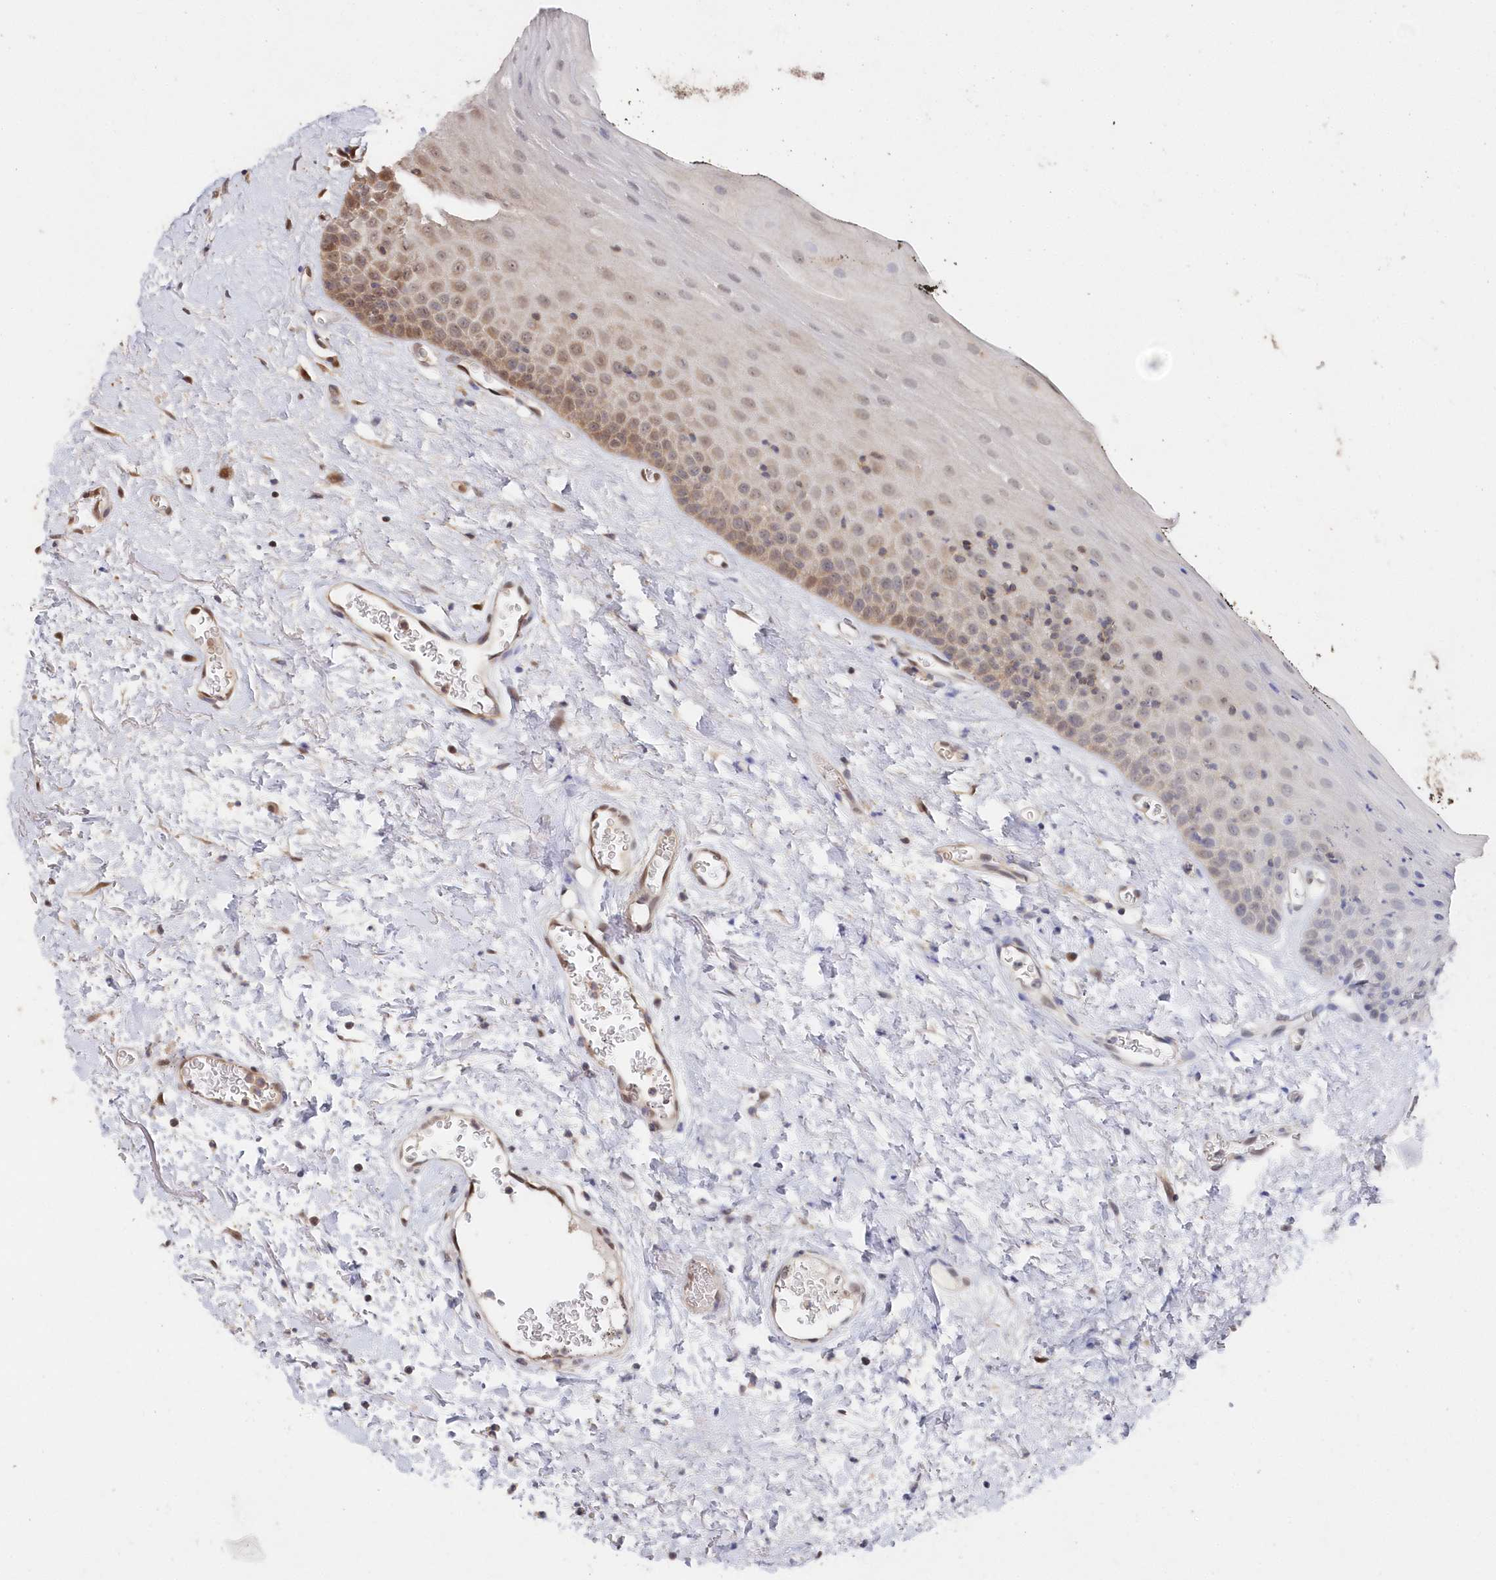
{"staining": {"intensity": "moderate", "quantity": "<25%", "location": "cytoplasmic/membranous,nuclear"}, "tissue": "oral mucosa", "cell_type": "Squamous epithelial cells", "image_type": "normal", "snomed": [{"axis": "morphology", "description": "Normal tissue, NOS"}, {"axis": "topography", "description": "Oral tissue"}], "caption": "This image displays IHC staining of unremarkable oral mucosa, with low moderate cytoplasmic/membranous,nuclear staining in approximately <25% of squamous epithelial cells.", "gene": "ABHD14B", "patient": {"sex": "male", "age": 74}}